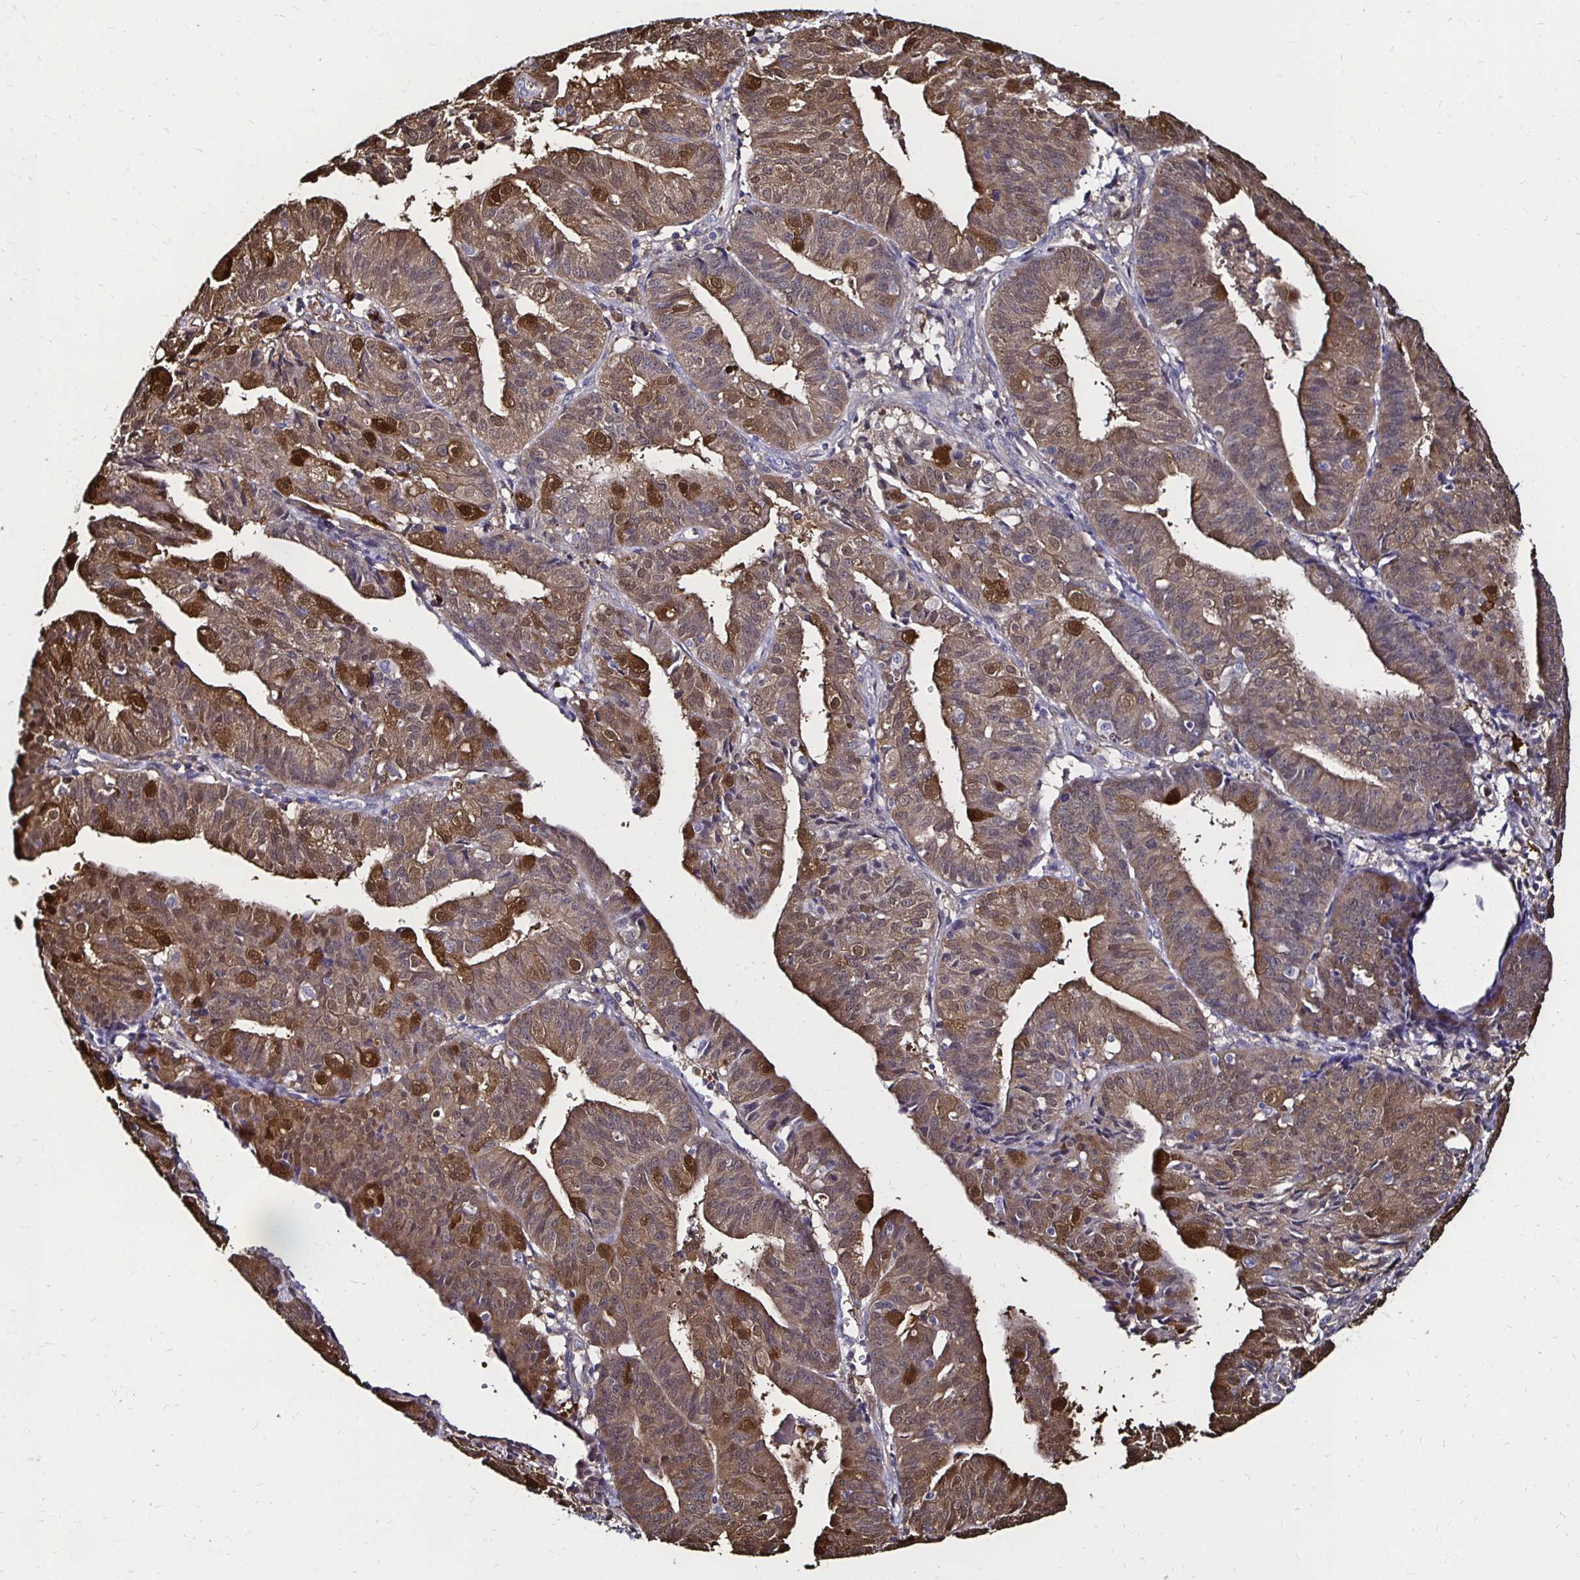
{"staining": {"intensity": "strong", "quantity": "<25%", "location": "cytoplasmic/membranous,nuclear"}, "tissue": "endometrial cancer", "cell_type": "Tumor cells", "image_type": "cancer", "snomed": [{"axis": "morphology", "description": "Adenocarcinoma, NOS"}, {"axis": "topography", "description": "Endometrium"}], "caption": "Immunohistochemical staining of adenocarcinoma (endometrial) displays strong cytoplasmic/membranous and nuclear protein expression in approximately <25% of tumor cells.", "gene": "TXN", "patient": {"sex": "female", "age": 56}}